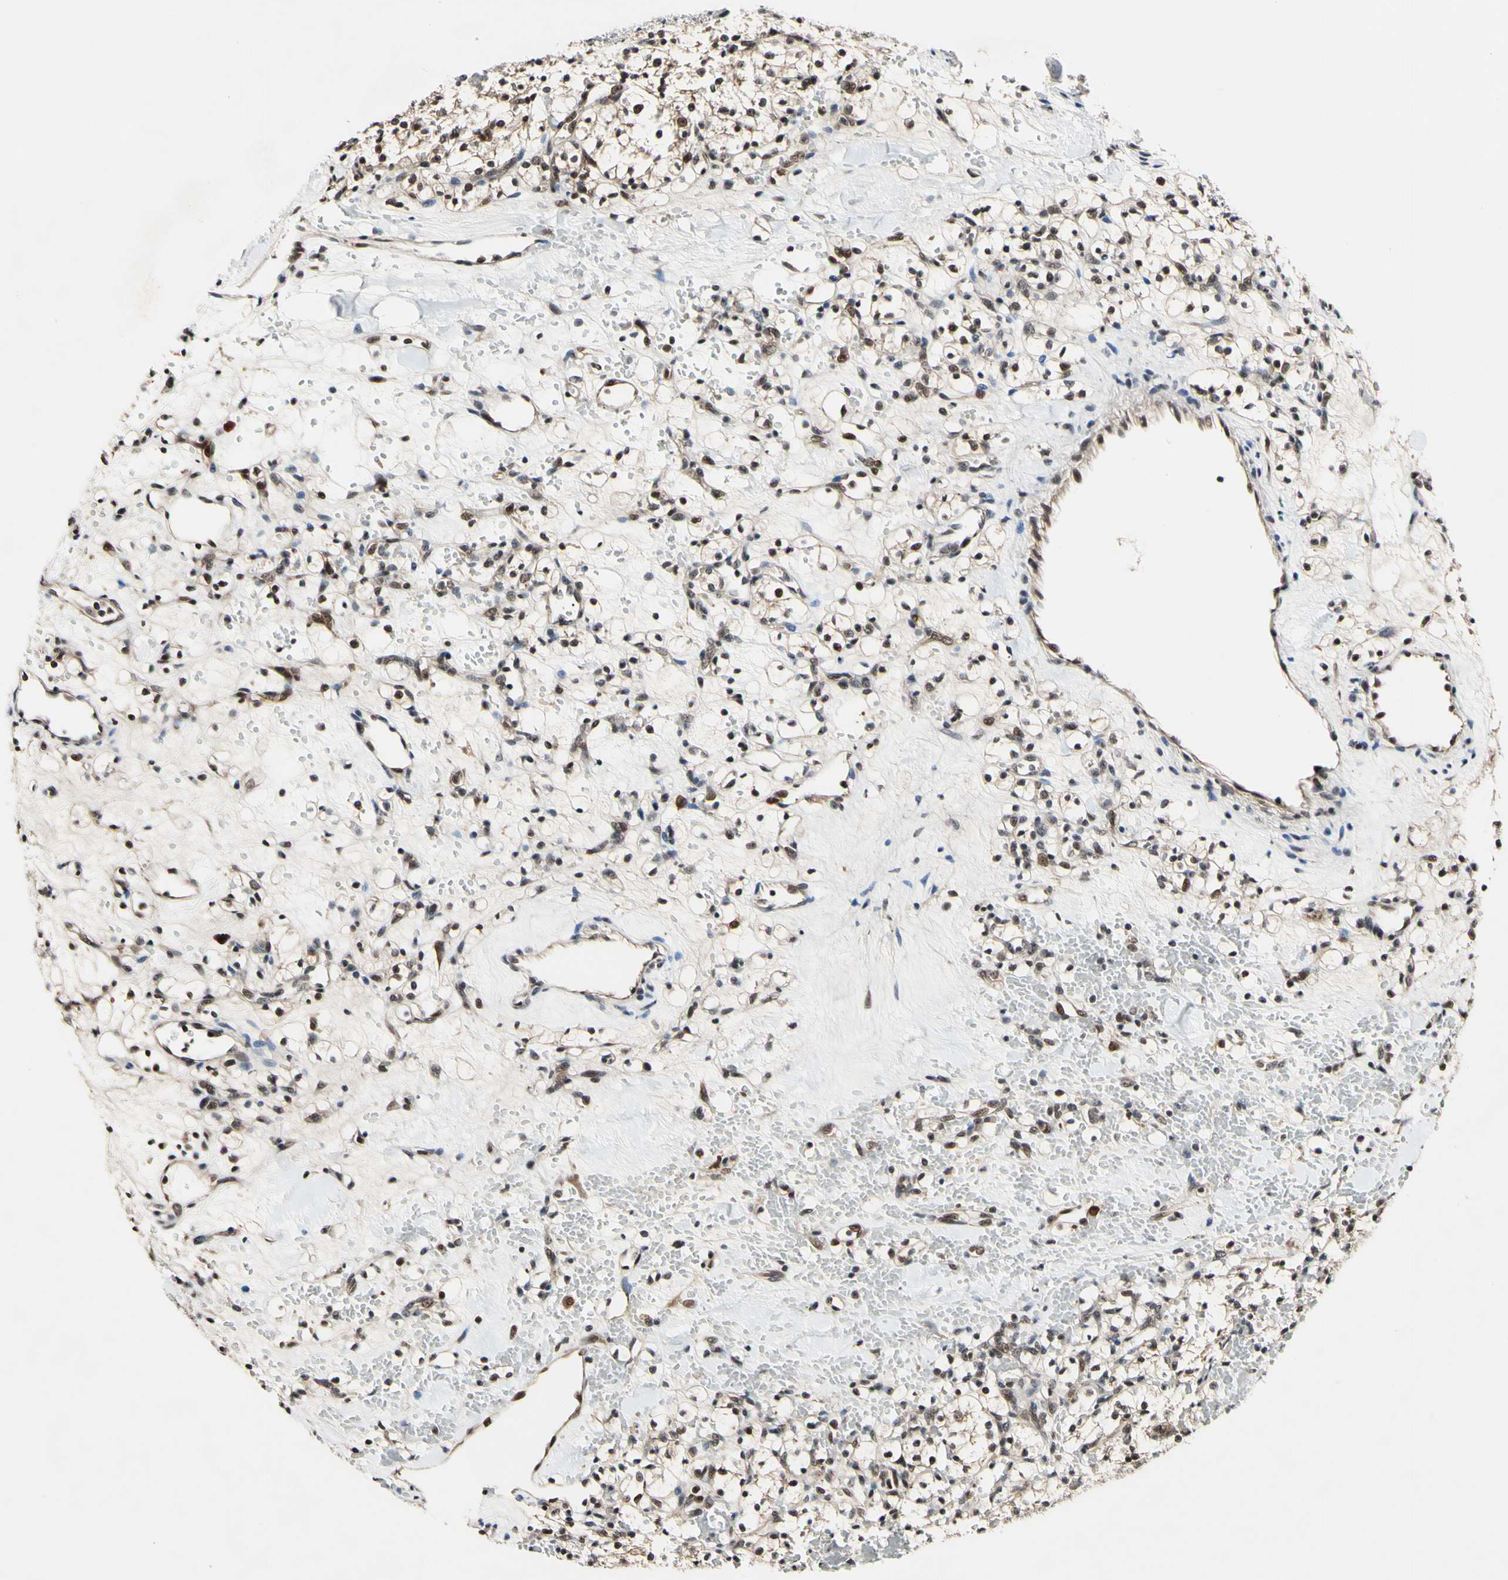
{"staining": {"intensity": "weak", "quantity": ">75%", "location": "cytoplasmic/membranous,nuclear"}, "tissue": "renal cancer", "cell_type": "Tumor cells", "image_type": "cancer", "snomed": [{"axis": "morphology", "description": "Adenocarcinoma, NOS"}, {"axis": "topography", "description": "Kidney"}], "caption": "Renal cancer (adenocarcinoma) stained with DAB (3,3'-diaminobenzidine) immunohistochemistry shows low levels of weak cytoplasmic/membranous and nuclear expression in approximately >75% of tumor cells.", "gene": "PSMD10", "patient": {"sex": "female", "age": 60}}